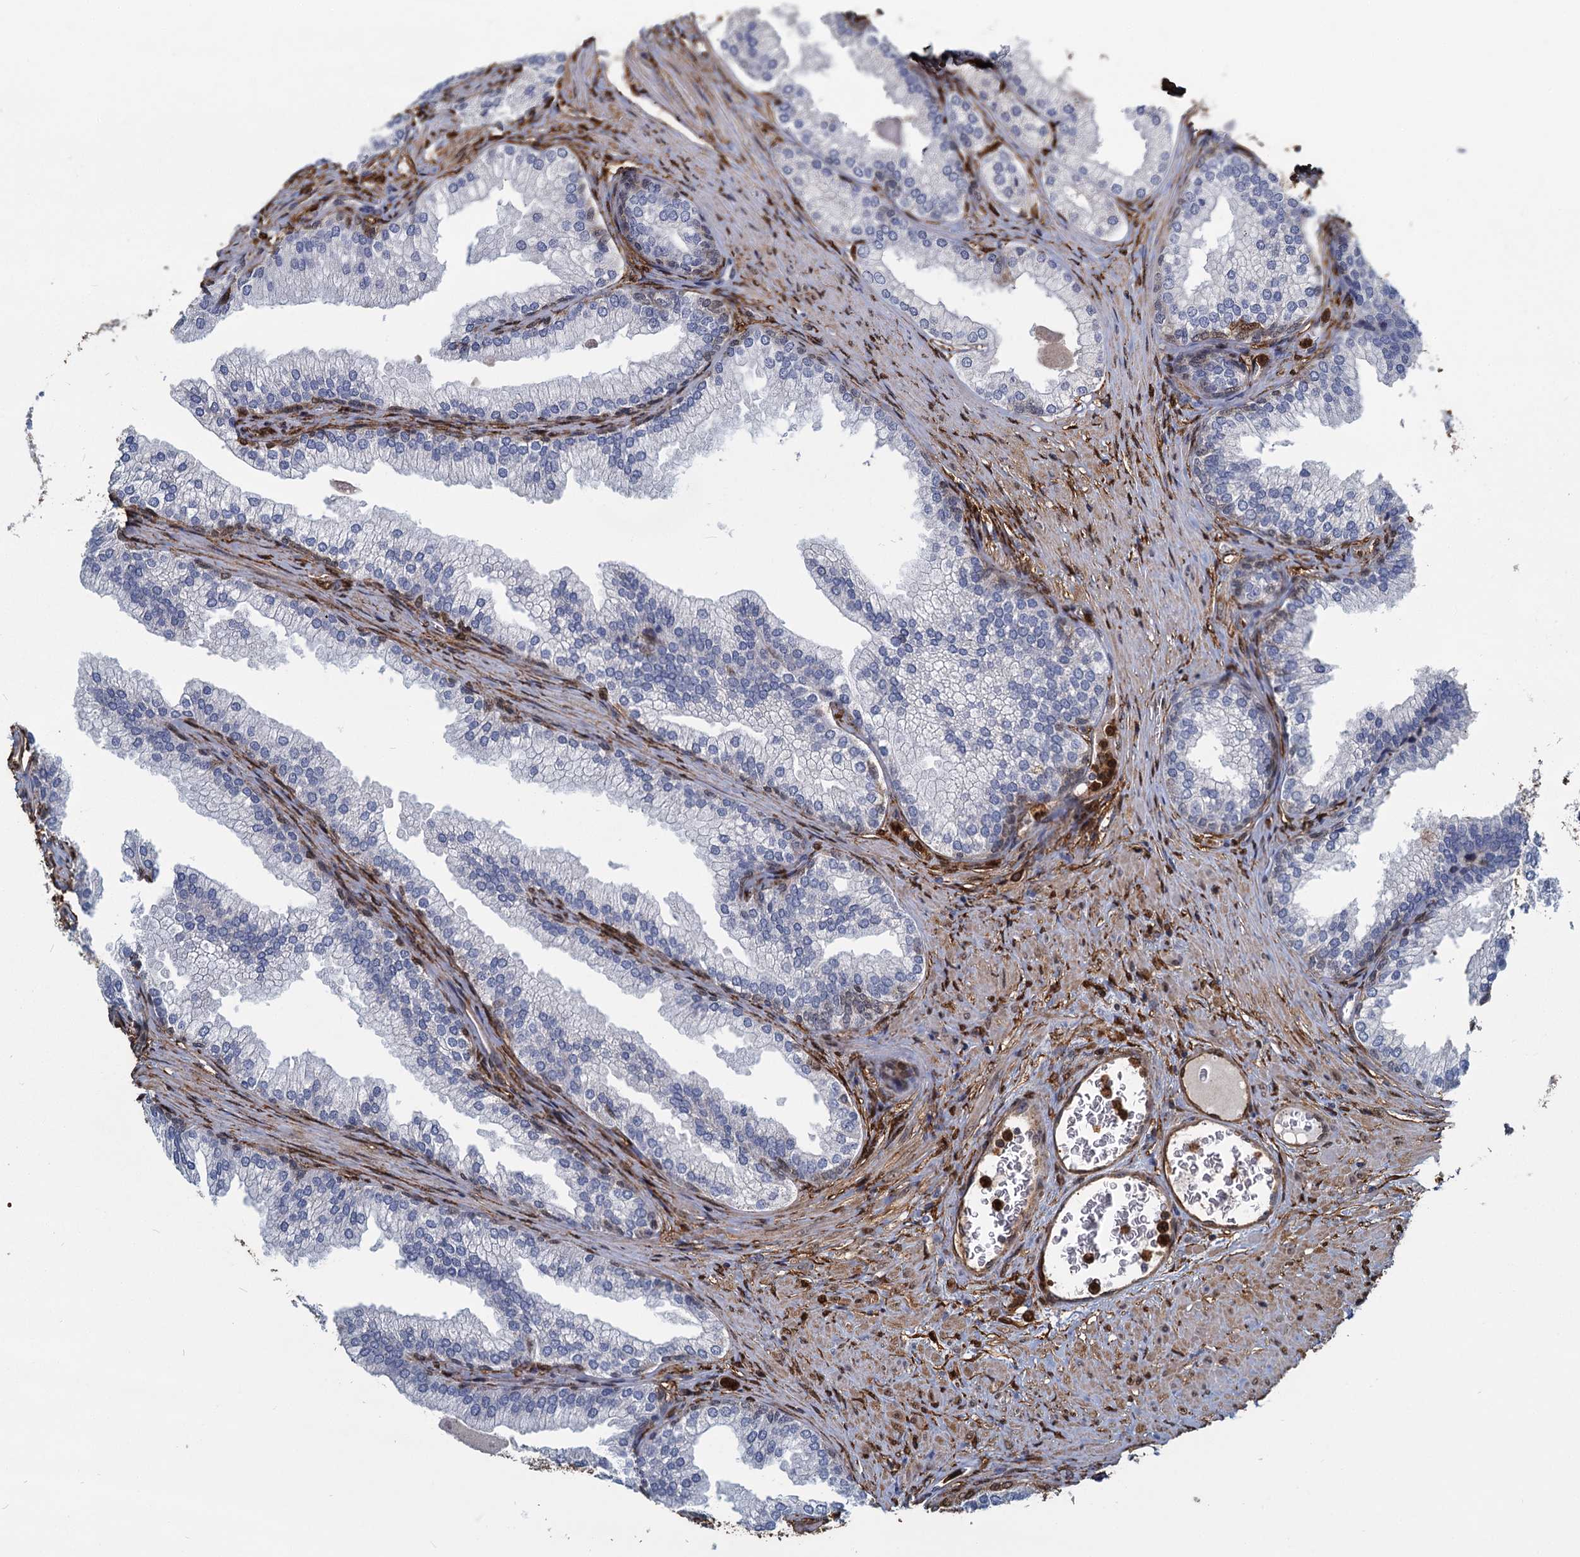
{"staining": {"intensity": "strong", "quantity": "<25%", "location": "cytoplasmic/membranous"}, "tissue": "prostate", "cell_type": "Glandular cells", "image_type": "normal", "snomed": [{"axis": "morphology", "description": "Normal tissue, NOS"}, {"axis": "topography", "description": "Prostate"}], "caption": "The histopathology image shows immunohistochemical staining of normal prostate. There is strong cytoplasmic/membranous positivity is identified in approximately <25% of glandular cells.", "gene": "S100A6", "patient": {"sex": "male", "age": 76}}